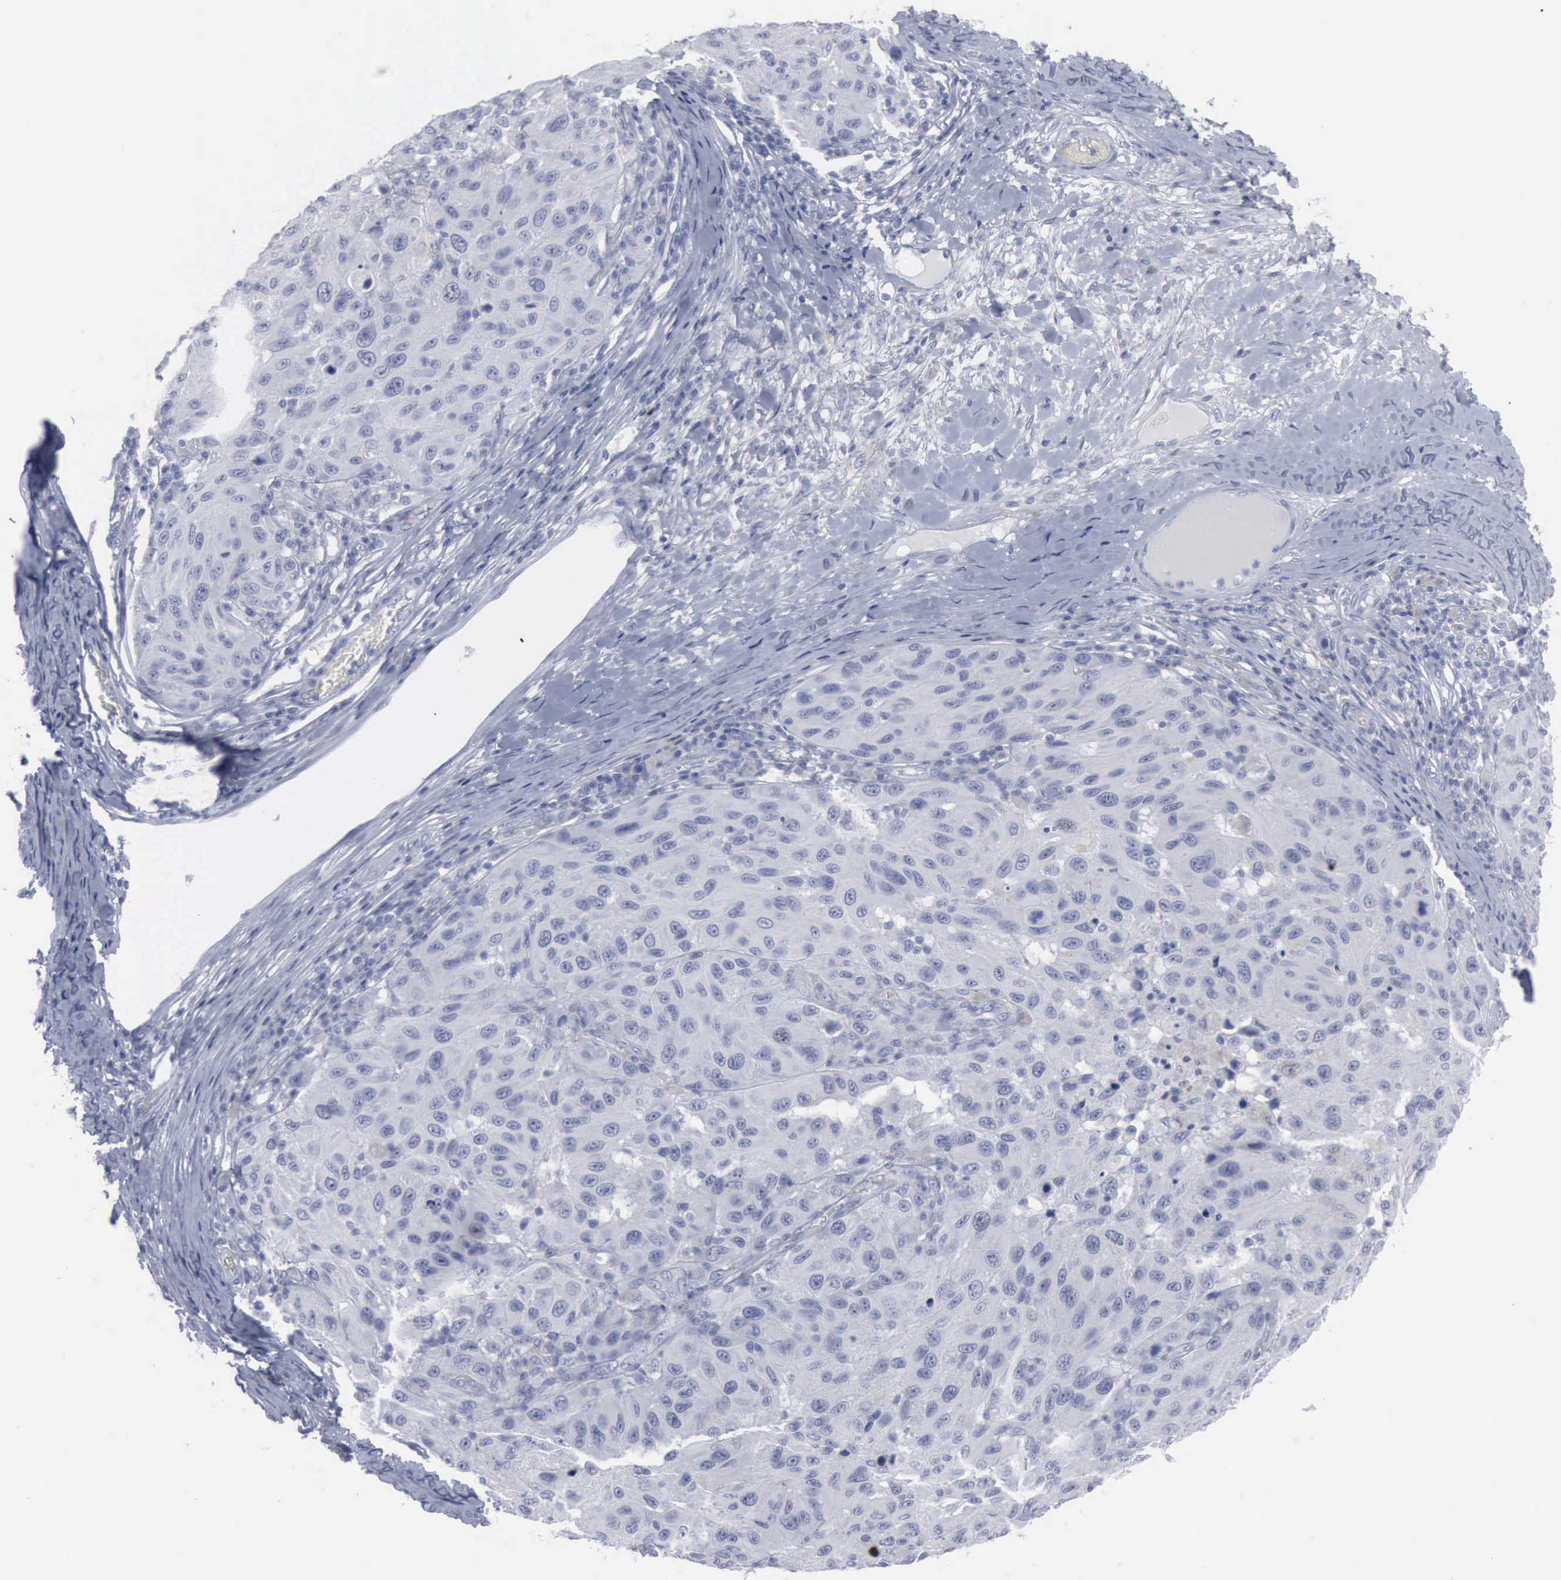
{"staining": {"intensity": "negative", "quantity": "none", "location": "none"}, "tissue": "melanoma", "cell_type": "Tumor cells", "image_type": "cancer", "snomed": [{"axis": "morphology", "description": "Malignant melanoma, NOS"}, {"axis": "topography", "description": "Skin"}], "caption": "Malignant melanoma stained for a protein using immunohistochemistry displays no positivity tumor cells.", "gene": "VCAM1", "patient": {"sex": "female", "age": 77}}